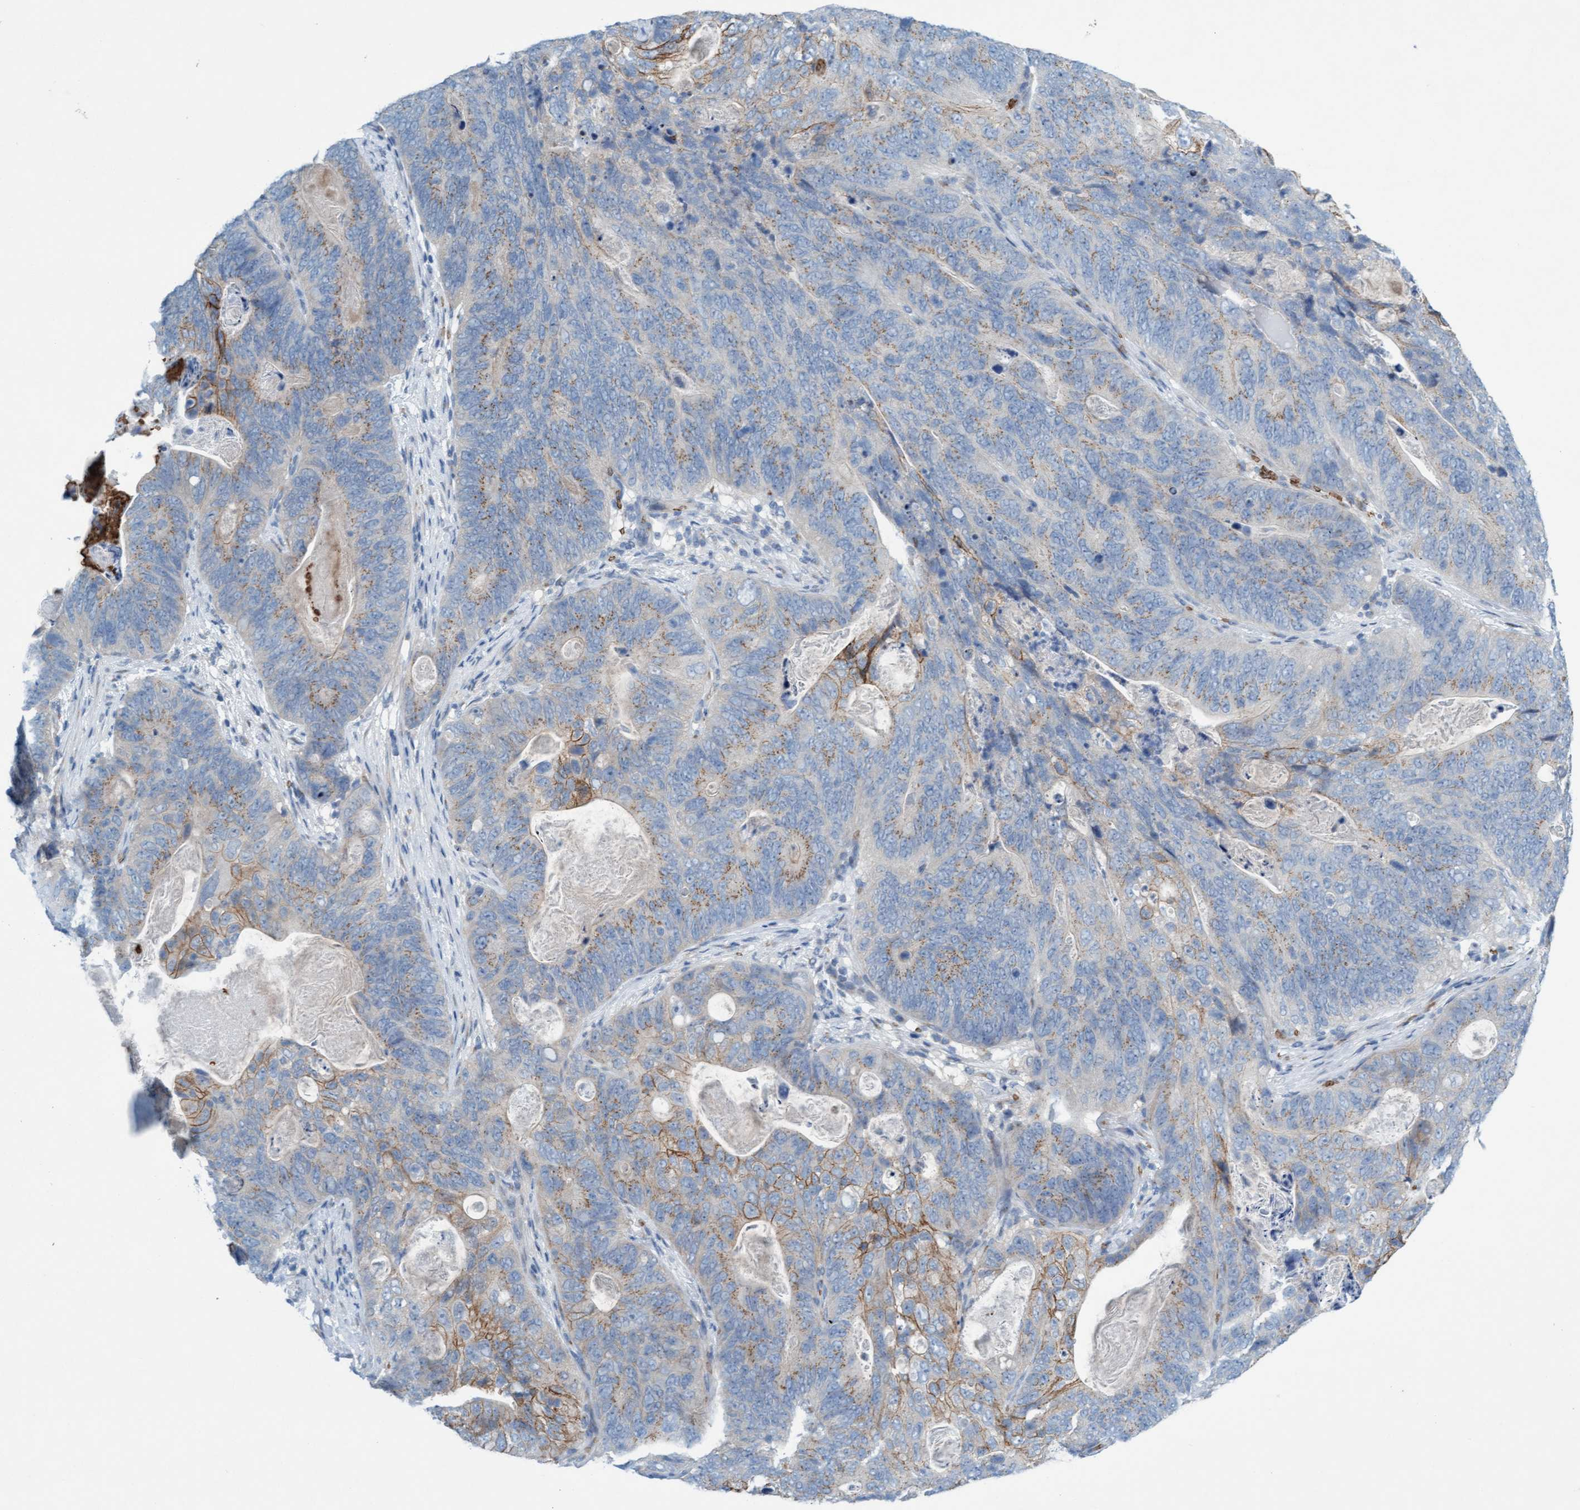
{"staining": {"intensity": "weak", "quantity": "<25%", "location": "cytoplasmic/membranous"}, "tissue": "stomach cancer", "cell_type": "Tumor cells", "image_type": "cancer", "snomed": [{"axis": "morphology", "description": "Normal tissue, NOS"}, {"axis": "morphology", "description": "Adenocarcinoma, NOS"}, {"axis": "topography", "description": "Stomach"}], "caption": "Stomach adenocarcinoma was stained to show a protein in brown. There is no significant positivity in tumor cells.", "gene": "SPEM2", "patient": {"sex": "female", "age": 89}}